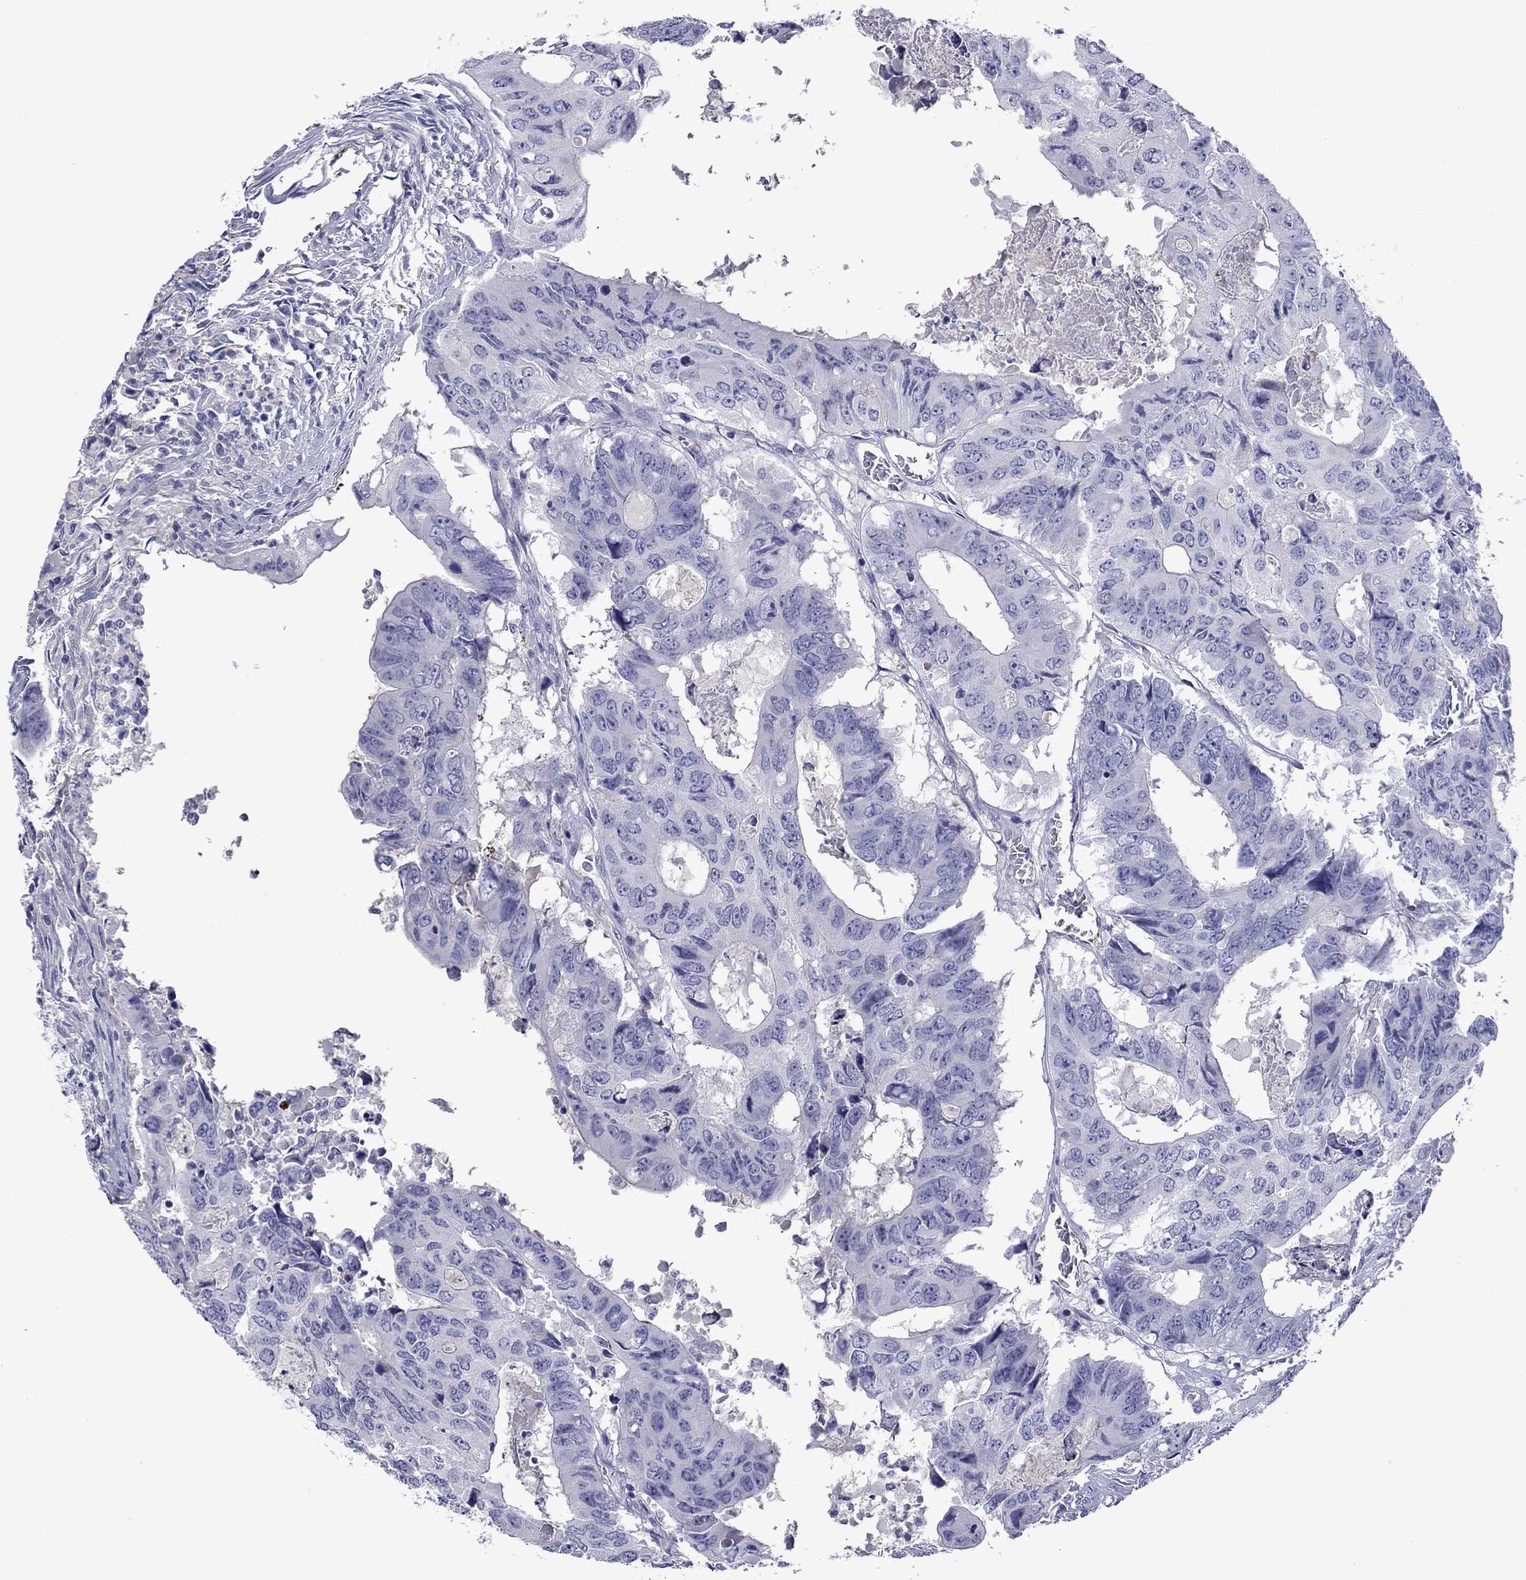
{"staining": {"intensity": "negative", "quantity": "none", "location": "none"}, "tissue": "colorectal cancer", "cell_type": "Tumor cells", "image_type": "cancer", "snomed": [{"axis": "morphology", "description": "Adenocarcinoma, NOS"}, {"axis": "topography", "description": "Colon"}], "caption": "High power microscopy image of an immunohistochemistry photomicrograph of colorectal cancer, revealing no significant staining in tumor cells.", "gene": "CNDP1", "patient": {"sex": "male", "age": 79}}